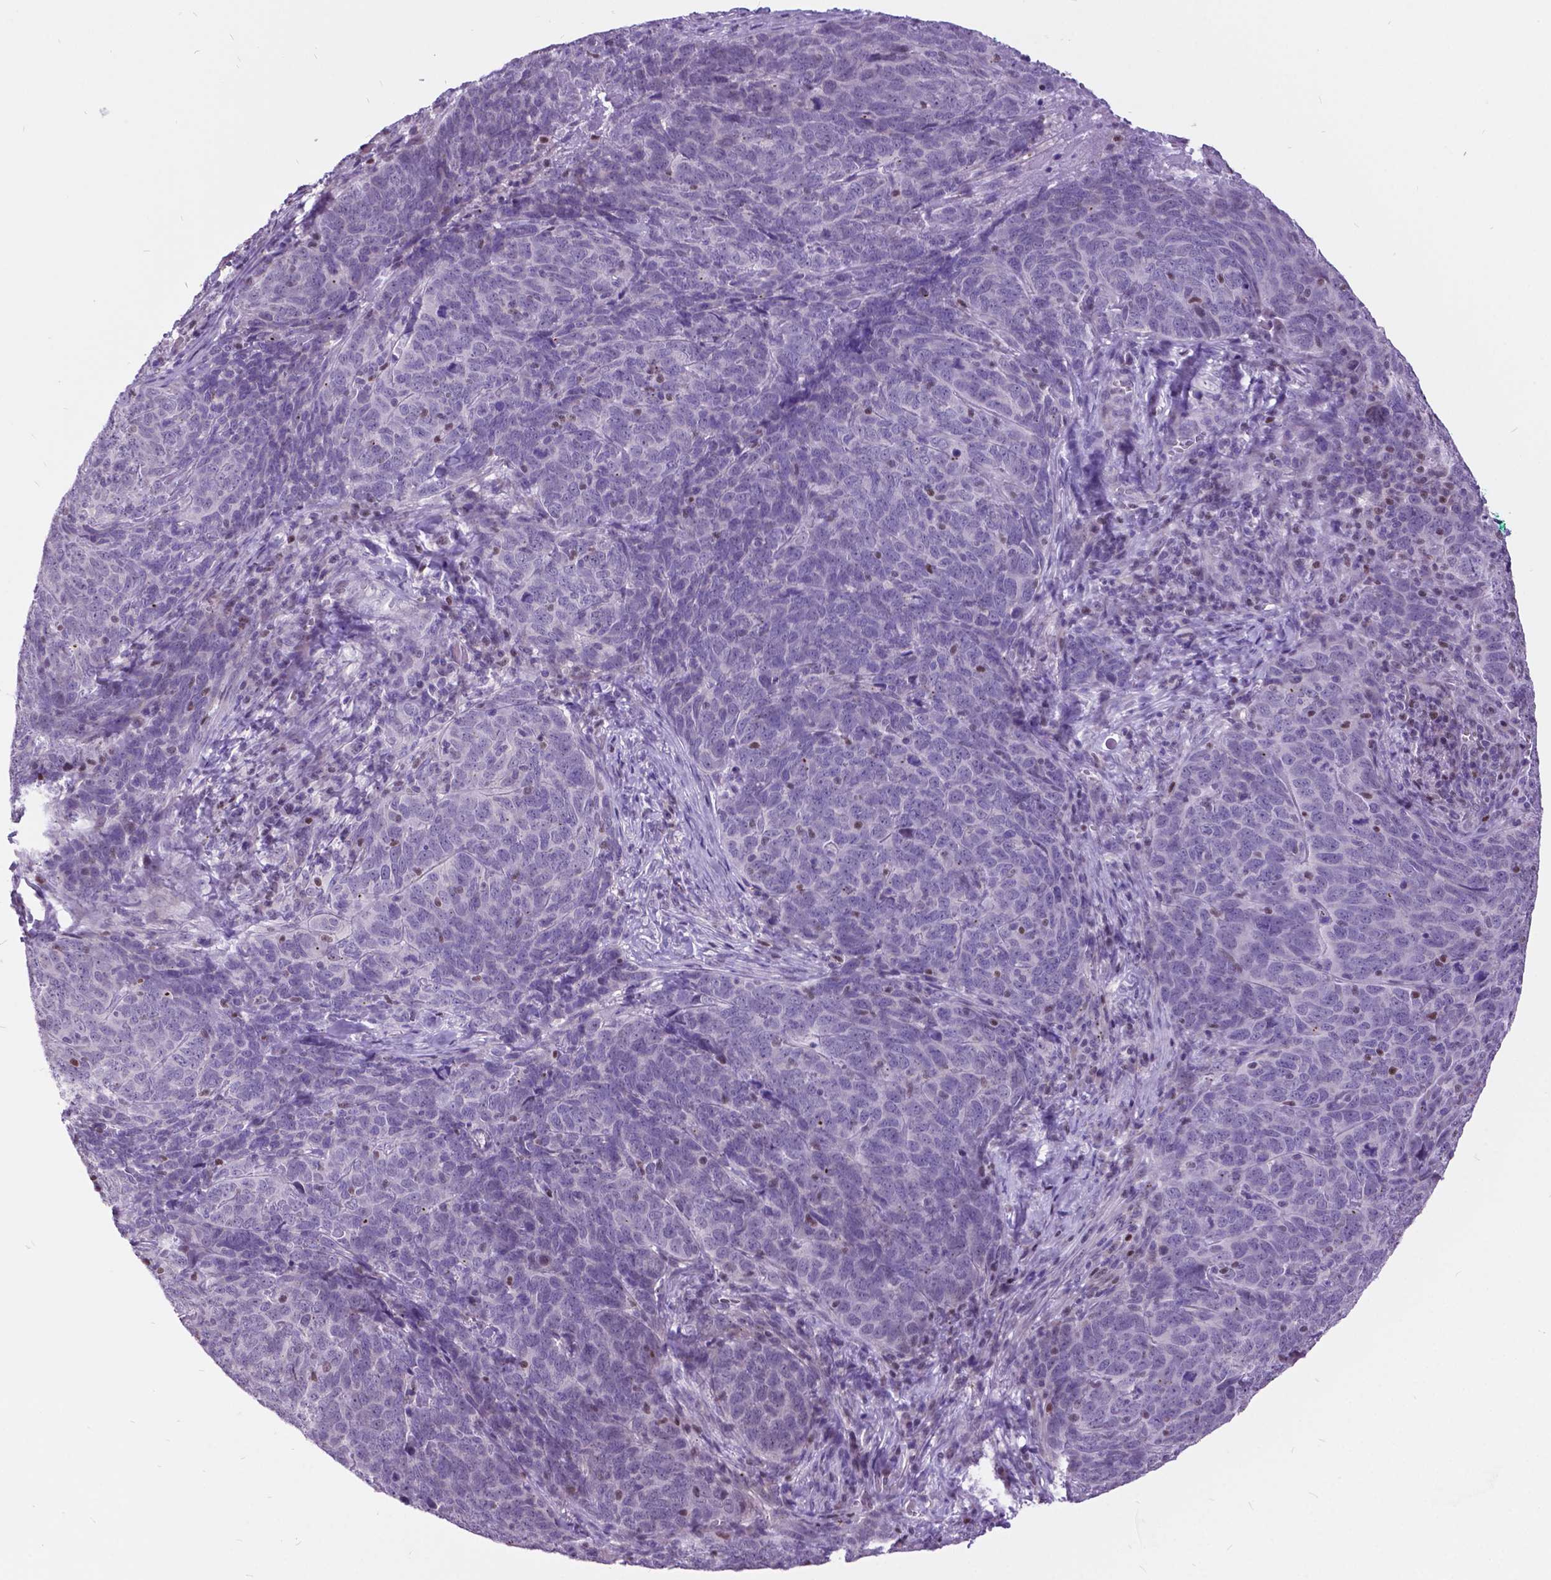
{"staining": {"intensity": "negative", "quantity": "none", "location": "none"}, "tissue": "skin cancer", "cell_type": "Tumor cells", "image_type": "cancer", "snomed": [{"axis": "morphology", "description": "Squamous cell carcinoma, NOS"}, {"axis": "topography", "description": "Skin"}, {"axis": "topography", "description": "Anal"}], "caption": "A micrograph of skin cancer stained for a protein displays no brown staining in tumor cells. The staining was performed using DAB to visualize the protein expression in brown, while the nuclei were stained in blue with hematoxylin (Magnification: 20x).", "gene": "DPF3", "patient": {"sex": "female", "age": 51}}